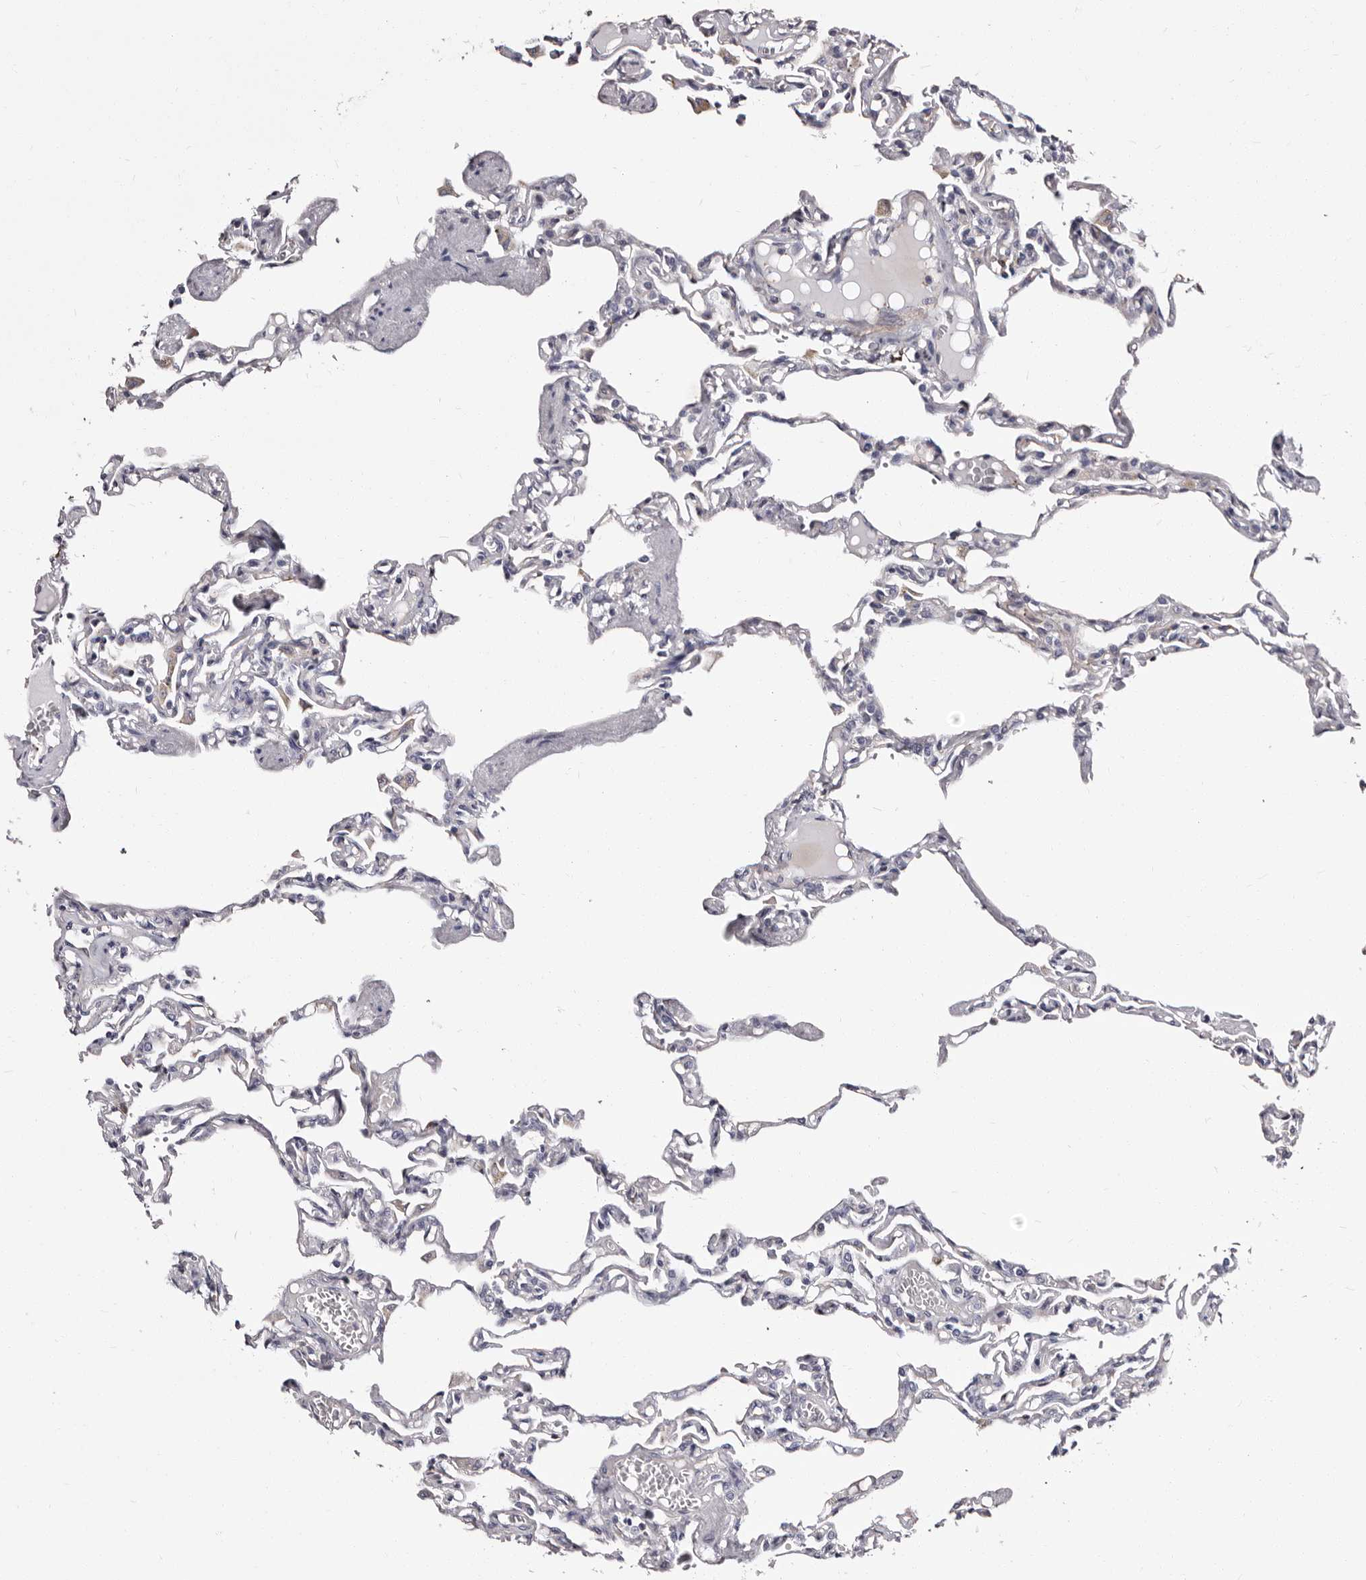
{"staining": {"intensity": "negative", "quantity": "none", "location": "none"}, "tissue": "lung", "cell_type": "Alveolar cells", "image_type": "normal", "snomed": [{"axis": "morphology", "description": "Normal tissue, NOS"}, {"axis": "topography", "description": "Lung"}], "caption": "This histopathology image is of unremarkable lung stained with IHC to label a protein in brown with the nuclei are counter-stained blue. There is no expression in alveolar cells. (Immunohistochemistry (ihc), brightfield microscopy, high magnification).", "gene": "AUNIP", "patient": {"sex": "male", "age": 21}}